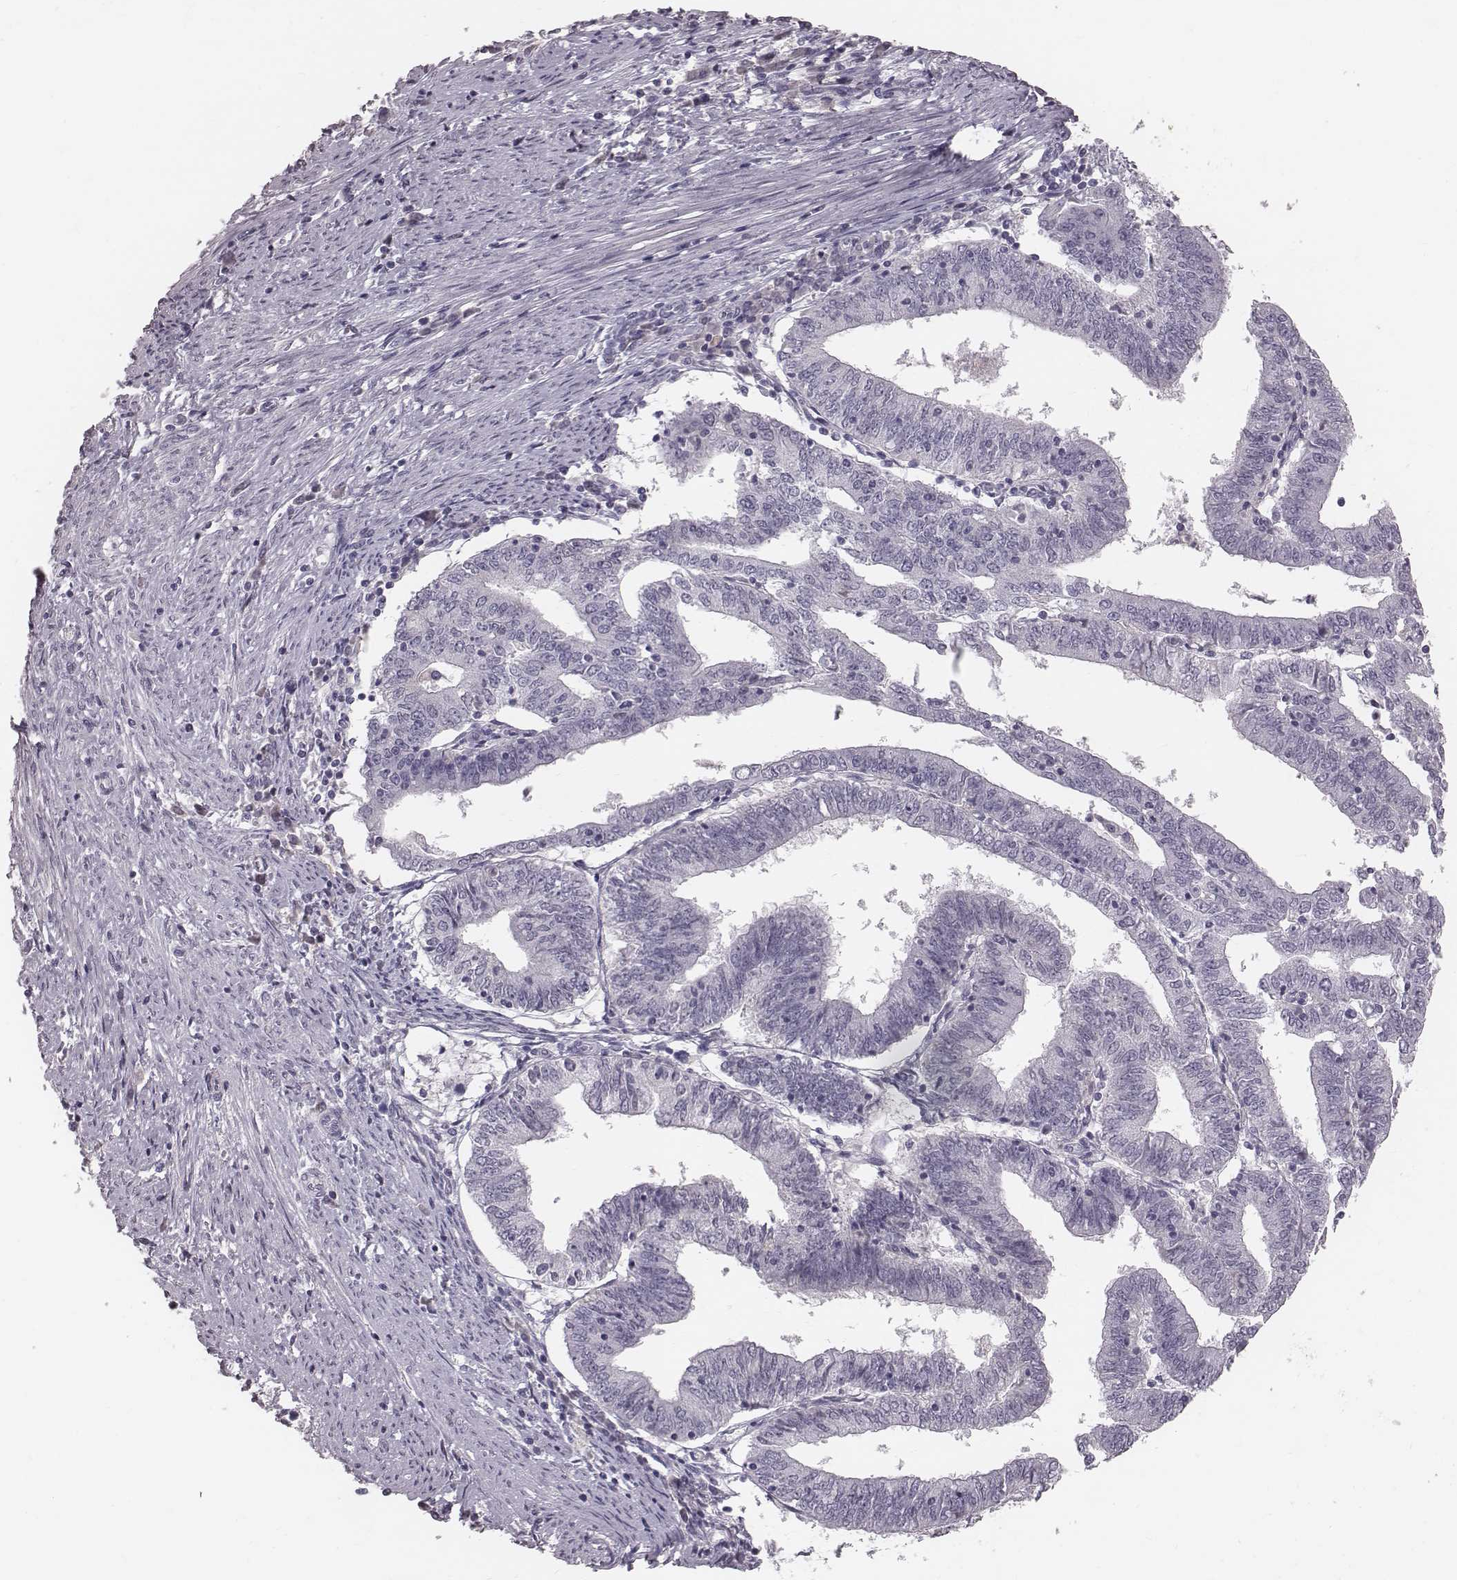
{"staining": {"intensity": "negative", "quantity": "none", "location": "none"}, "tissue": "endometrial cancer", "cell_type": "Tumor cells", "image_type": "cancer", "snomed": [{"axis": "morphology", "description": "Adenocarcinoma, NOS"}, {"axis": "topography", "description": "Endometrium"}], "caption": "Tumor cells are negative for brown protein staining in adenocarcinoma (endometrial).", "gene": "CFTR", "patient": {"sex": "female", "age": 82}}